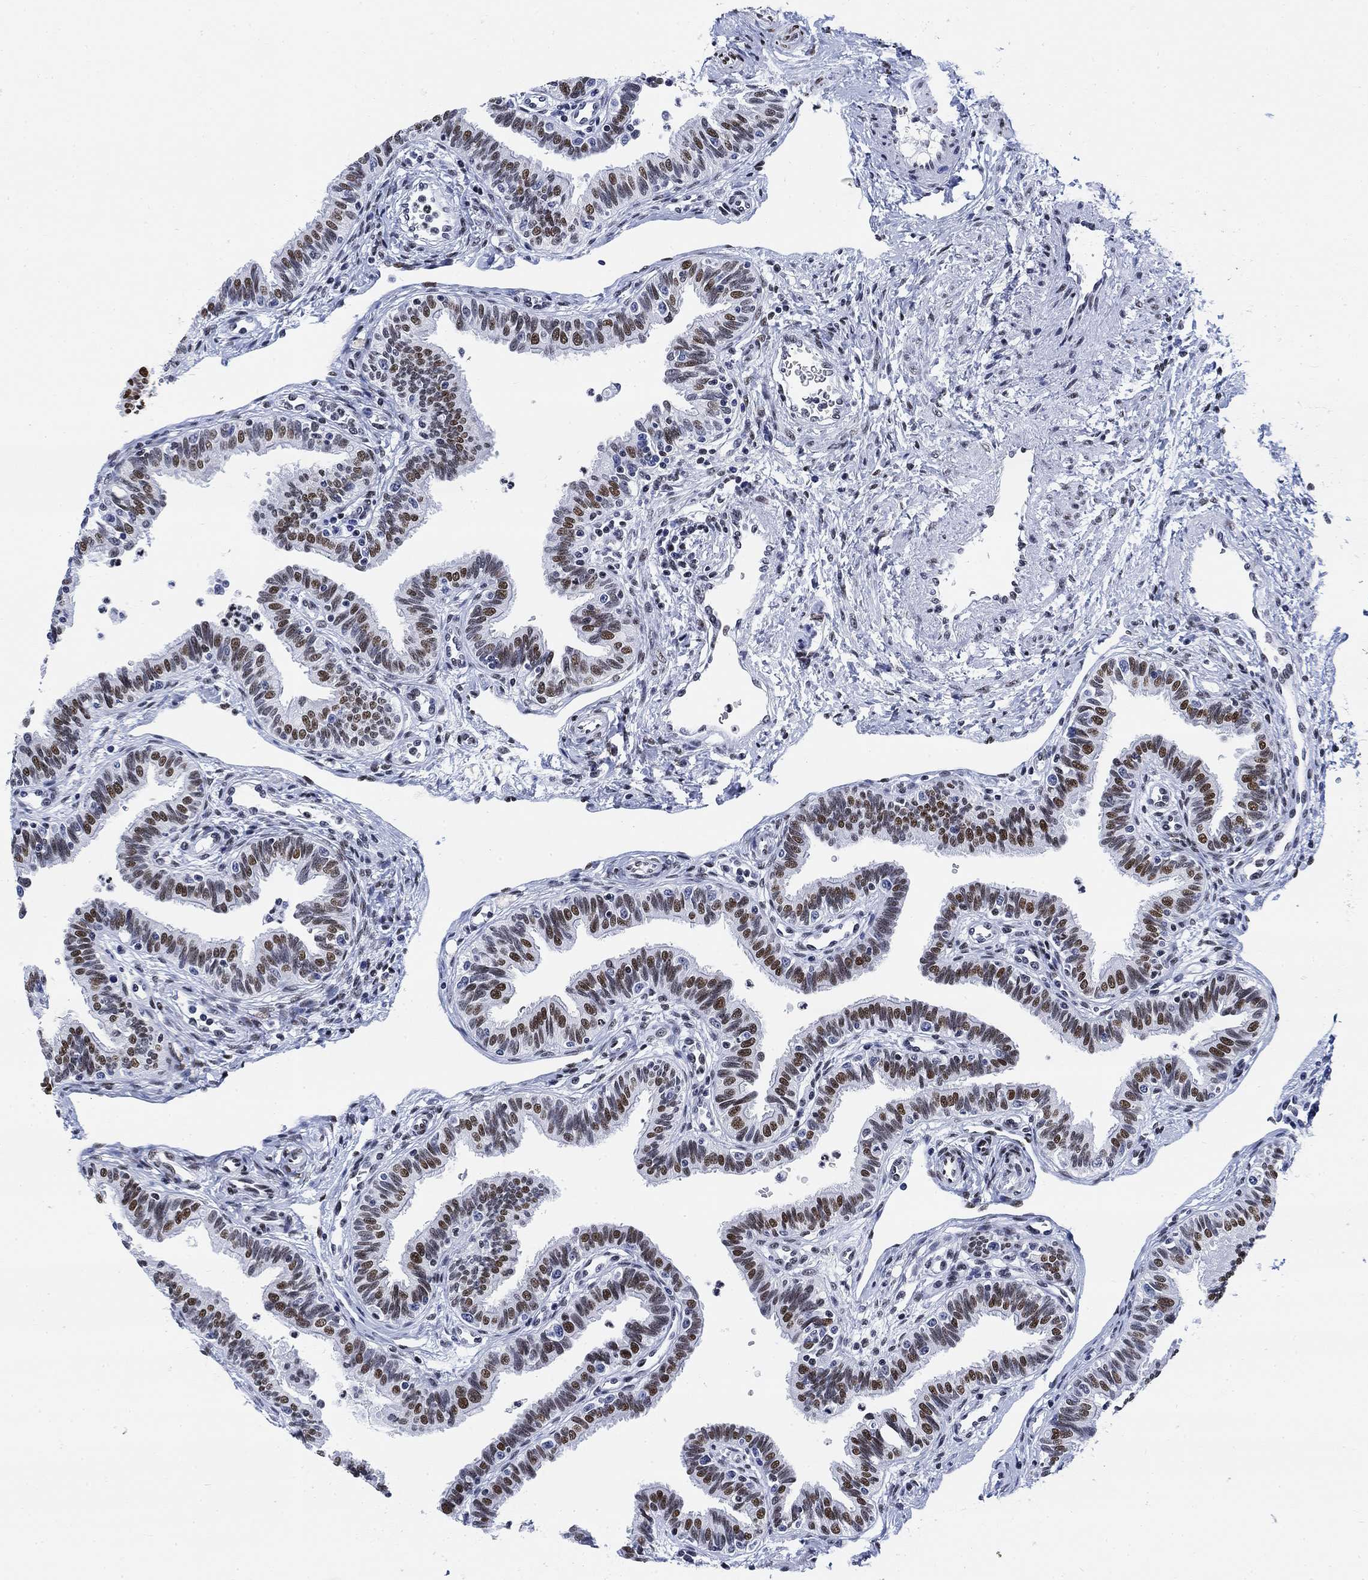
{"staining": {"intensity": "strong", "quantity": "25%-75%", "location": "nuclear"}, "tissue": "fallopian tube", "cell_type": "Glandular cells", "image_type": "normal", "snomed": [{"axis": "morphology", "description": "Normal tissue, NOS"}, {"axis": "topography", "description": "Fallopian tube"}], "caption": "The micrograph reveals staining of normal fallopian tube, revealing strong nuclear protein staining (brown color) within glandular cells. The staining was performed using DAB, with brown indicating positive protein expression. Nuclei are stained blue with hematoxylin.", "gene": "H1", "patient": {"sex": "female", "age": 36}}